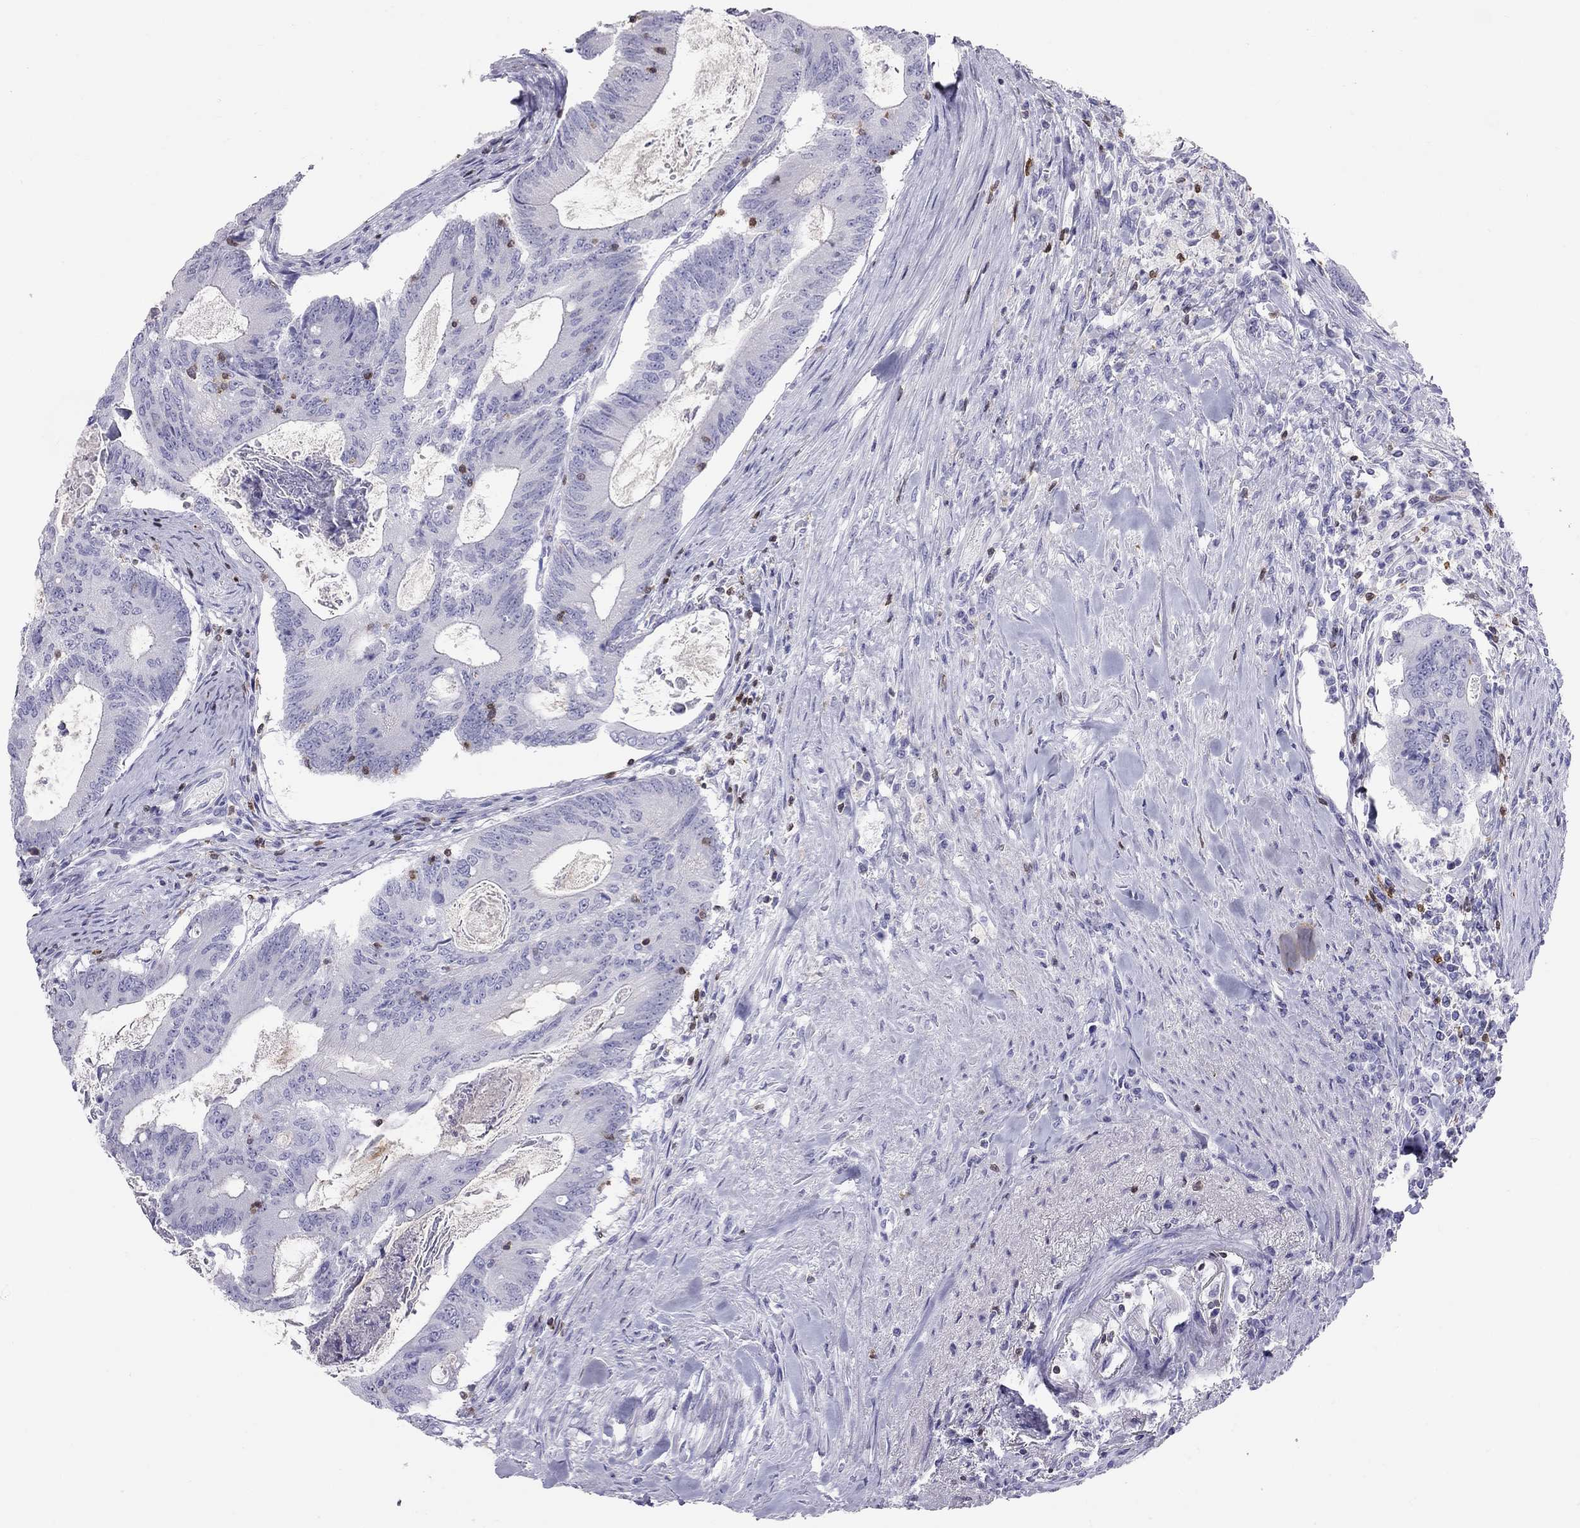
{"staining": {"intensity": "negative", "quantity": "none", "location": "none"}, "tissue": "colorectal cancer", "cell_type": "Tumor cells", "image_type": "cancer", "snomed": [{"axis": "morphology", "description": "Adenocarcinoma, NOS"}, {"axis": "topography", "description": "Colon"}], "caption": "A high-resolution photomicrograph shows immunohistochemistry staining of colorectal cancer, which shows no significant expression in tumor cells.", "gene": "SH2D2A", "patient": {"sex": "female", "age": 70}}